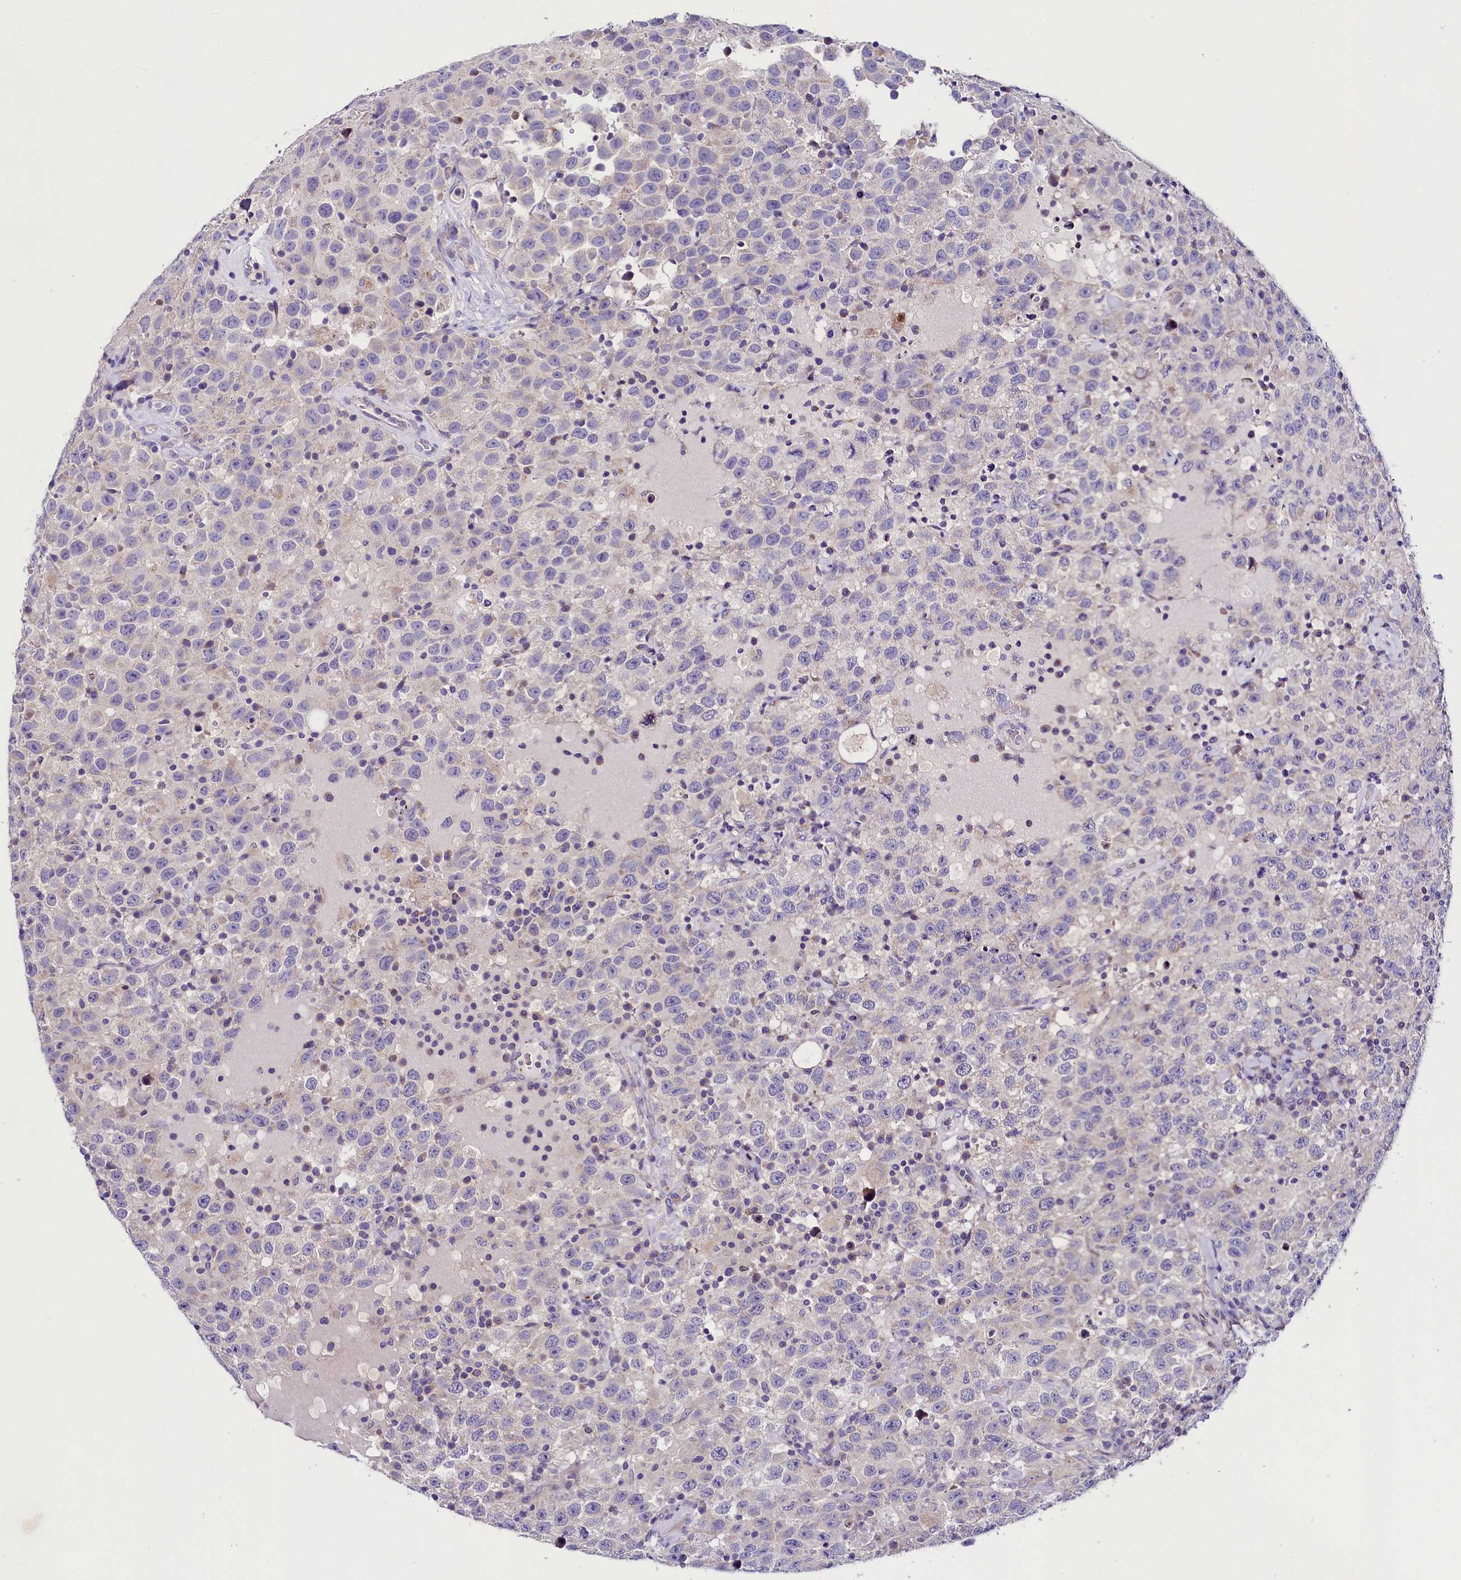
{"staining": {"intensity": "negative", "quantity": "none", "location": "none"}, "tissue": "testis cancer", "cell_type": "Tumor cells", "image_type": "cancer", "snomed": [{"axis": "morphology", "description": "Seminoma, NOS"}, {"axis": "topography", "description": "Testis"}], "caption": "A high-resolution photomicrograph shows immunohistochemistry staining of seminoma (testis), which reveals no significant positivity in tumor cells.", "gene": "ABHD5", "patient": {"sex": "male", "age": 41}}